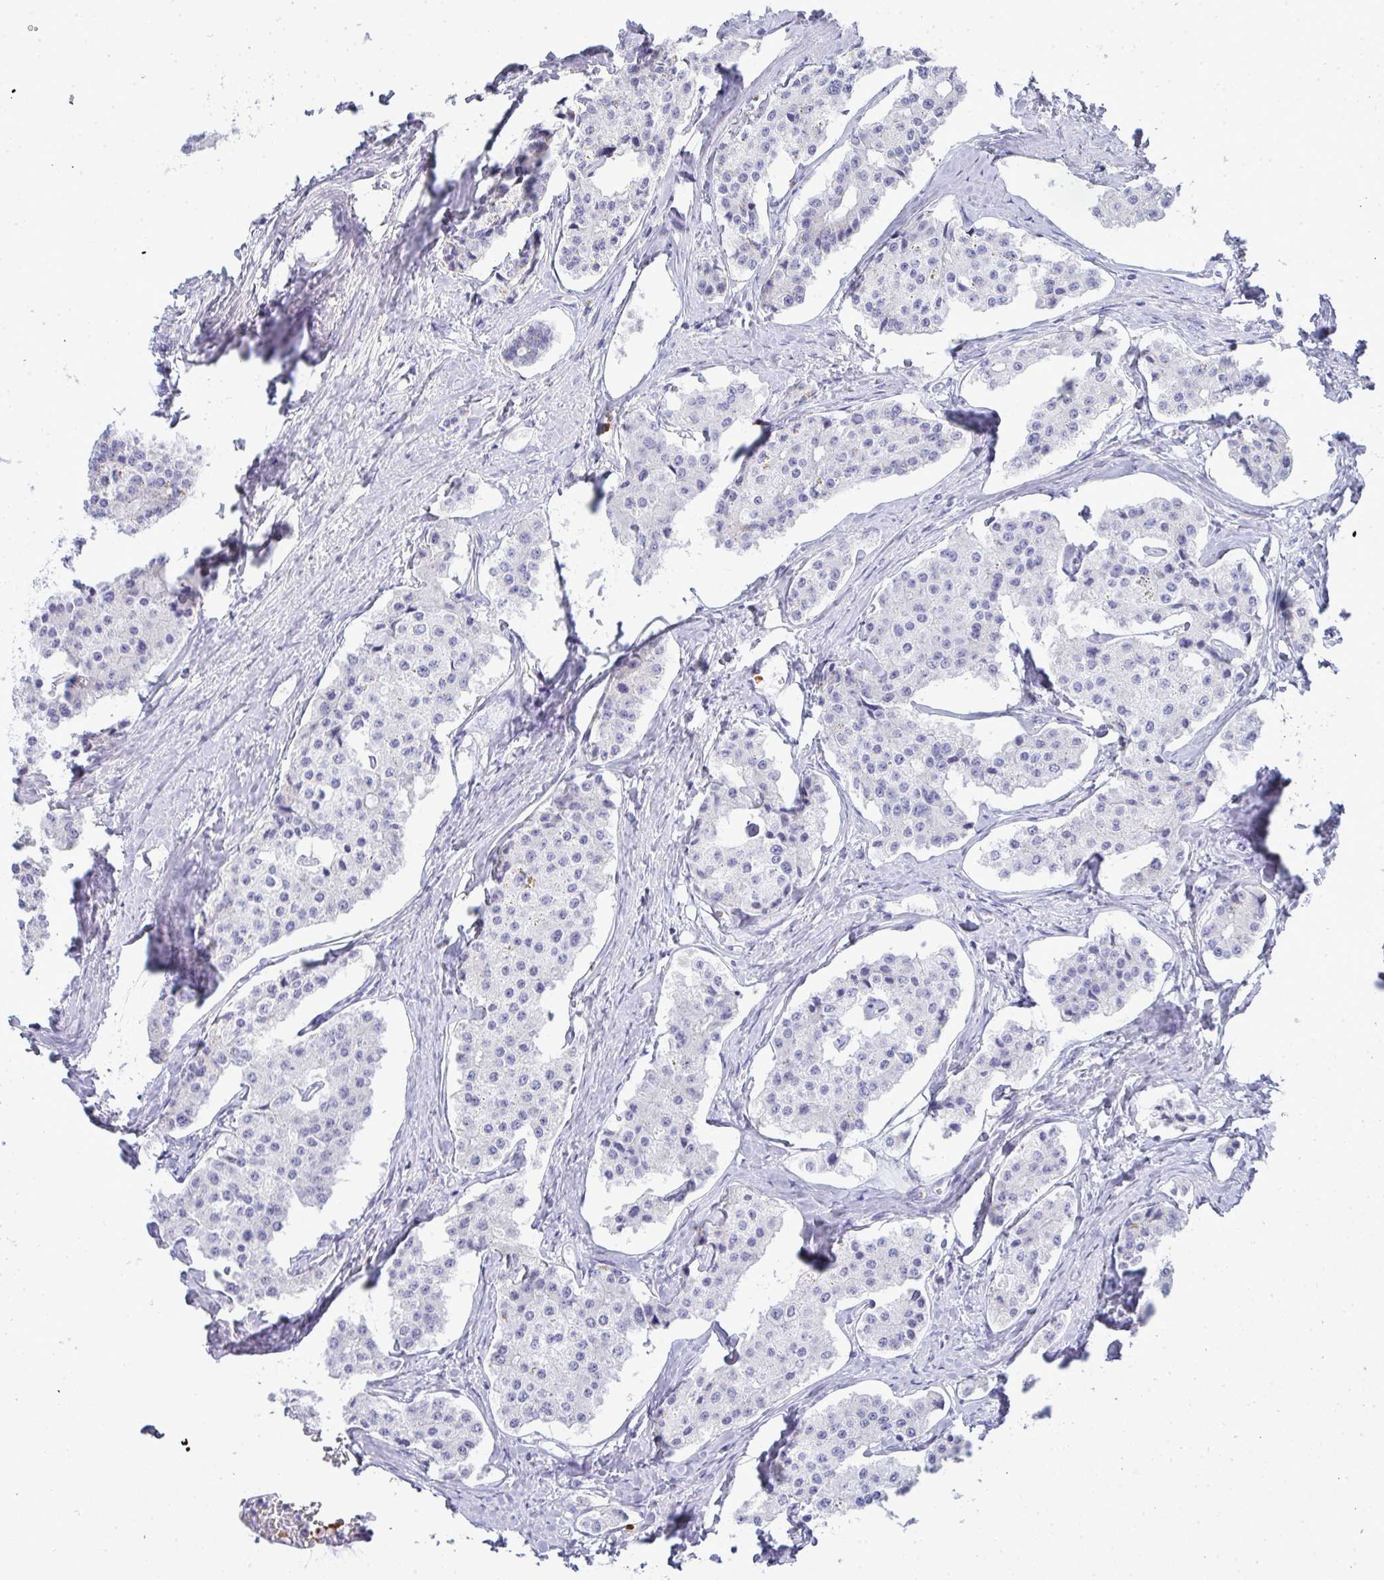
{"staining": {"intensity": "negative", "quantity": "none", "location": "none"}, "tissue": "carcinoid", "cell_type": "Tumor cells", "image_type": "cancer", "snomed": [{"axis": "morphology", "description": "Carcinoid, malignant, NOS"}, {"axis": "topography", "description": "Small intestine"}], "caption": "The immunohistochemistry (IHC) micrograph has no significant staining in tumor cells of malignant carcinoid tissue.", "gene": "ZNF182", "patient": {"sex": "female", "age": 65}}